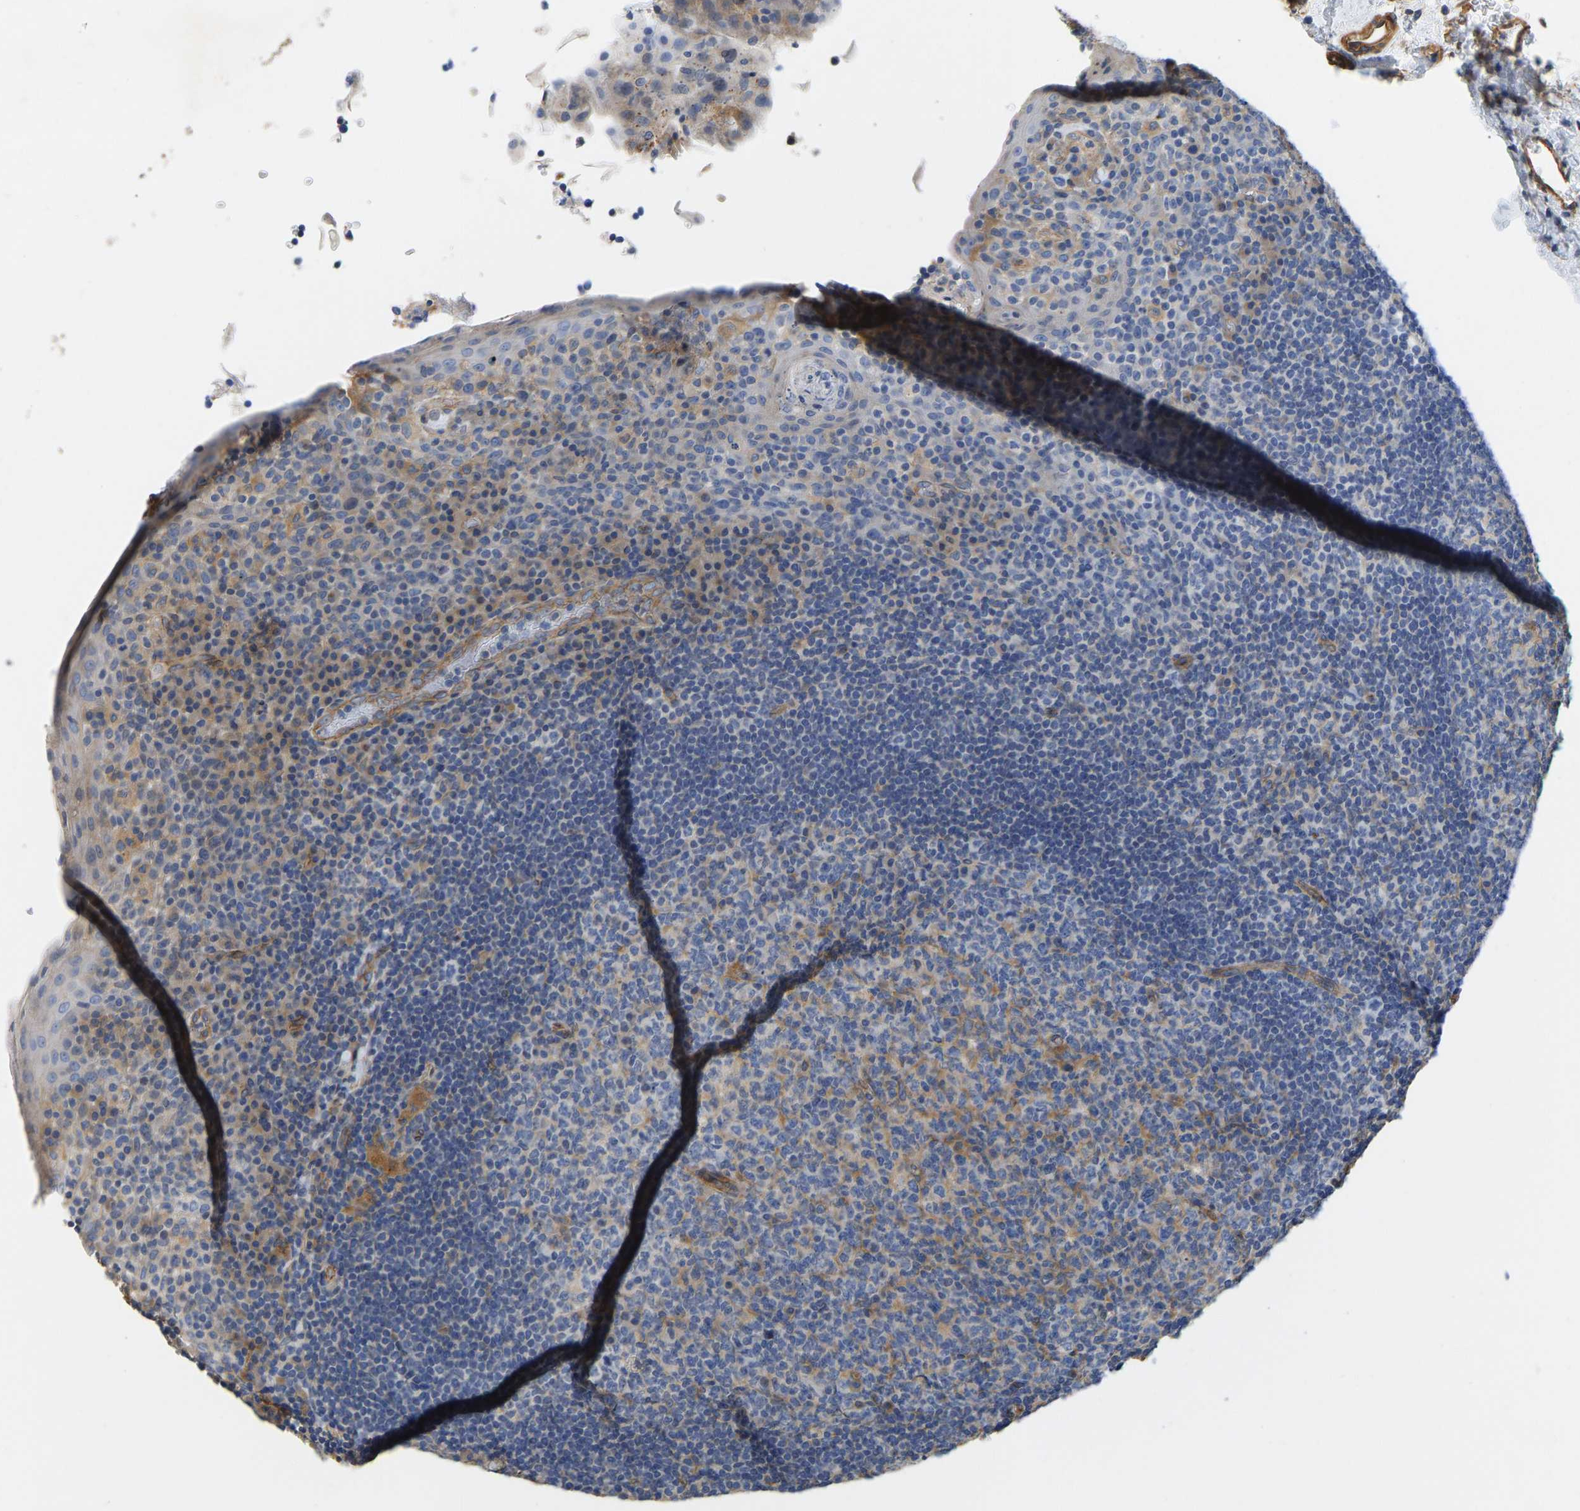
{"staining": {"intensity": "moderate", "quantity": "25%-75%", "location": "cytoplasmic/membranous"}, "tissue": "tonsil", "cell_type": "Germinal center cells", "image_type": "normal", "snomed": [{"axis": "morphology", "description": "Normal tissue, NOS"}, {"axis": "topography", "description": "Tonsil"}], "caption": "Immunohistochemical staining of normal human tonsil exhibits moderate cytoplasmic/membranous protein staining in about 25%-75% of germinal center cells.", "gene": "ELMO2", "patient": {"sex": "male", "age": 17}}